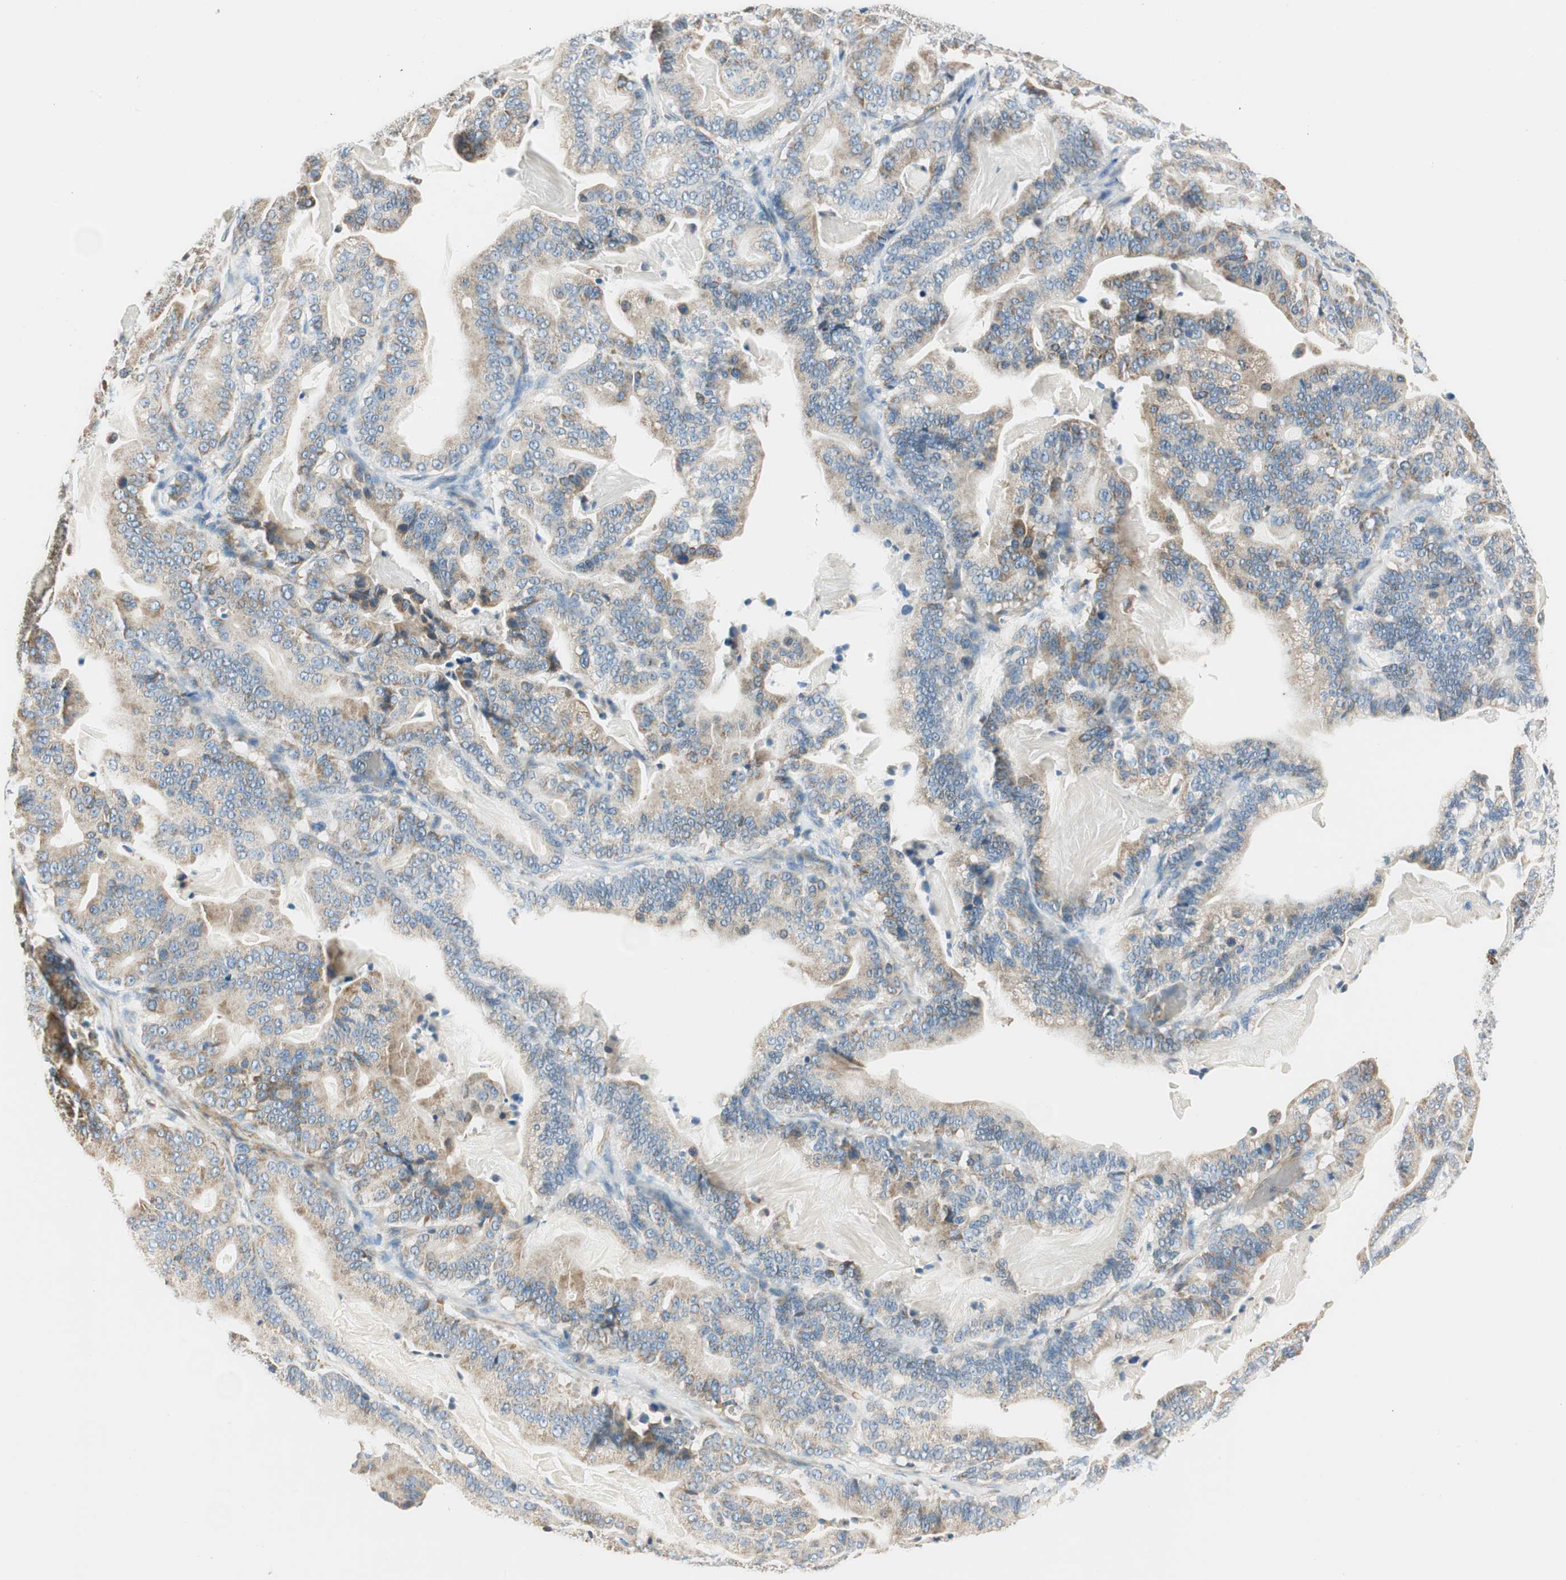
{"staining": {"intensity": "moderate", "quantity": ">75%", "location": "cytoplasmic/membranous"}, "tissue": "pancreatic cancer", "cell_type": "Tumor cells", "image_type": "cancer", "snomed": [{"axis": "morphology", "description": "Adenocarcinoma, NOS"}, {"axis": "topography", "description": "Pancreas"}], "caption": "About >75% of tumor cells in human pancreatic adenocarcinoma reveal moderate cytoplasmic/membranous protein positivity as visualized by brown immunohistochemical staining.", "gene": "RORB", "patient": {"sex": "male", "age": 63}}